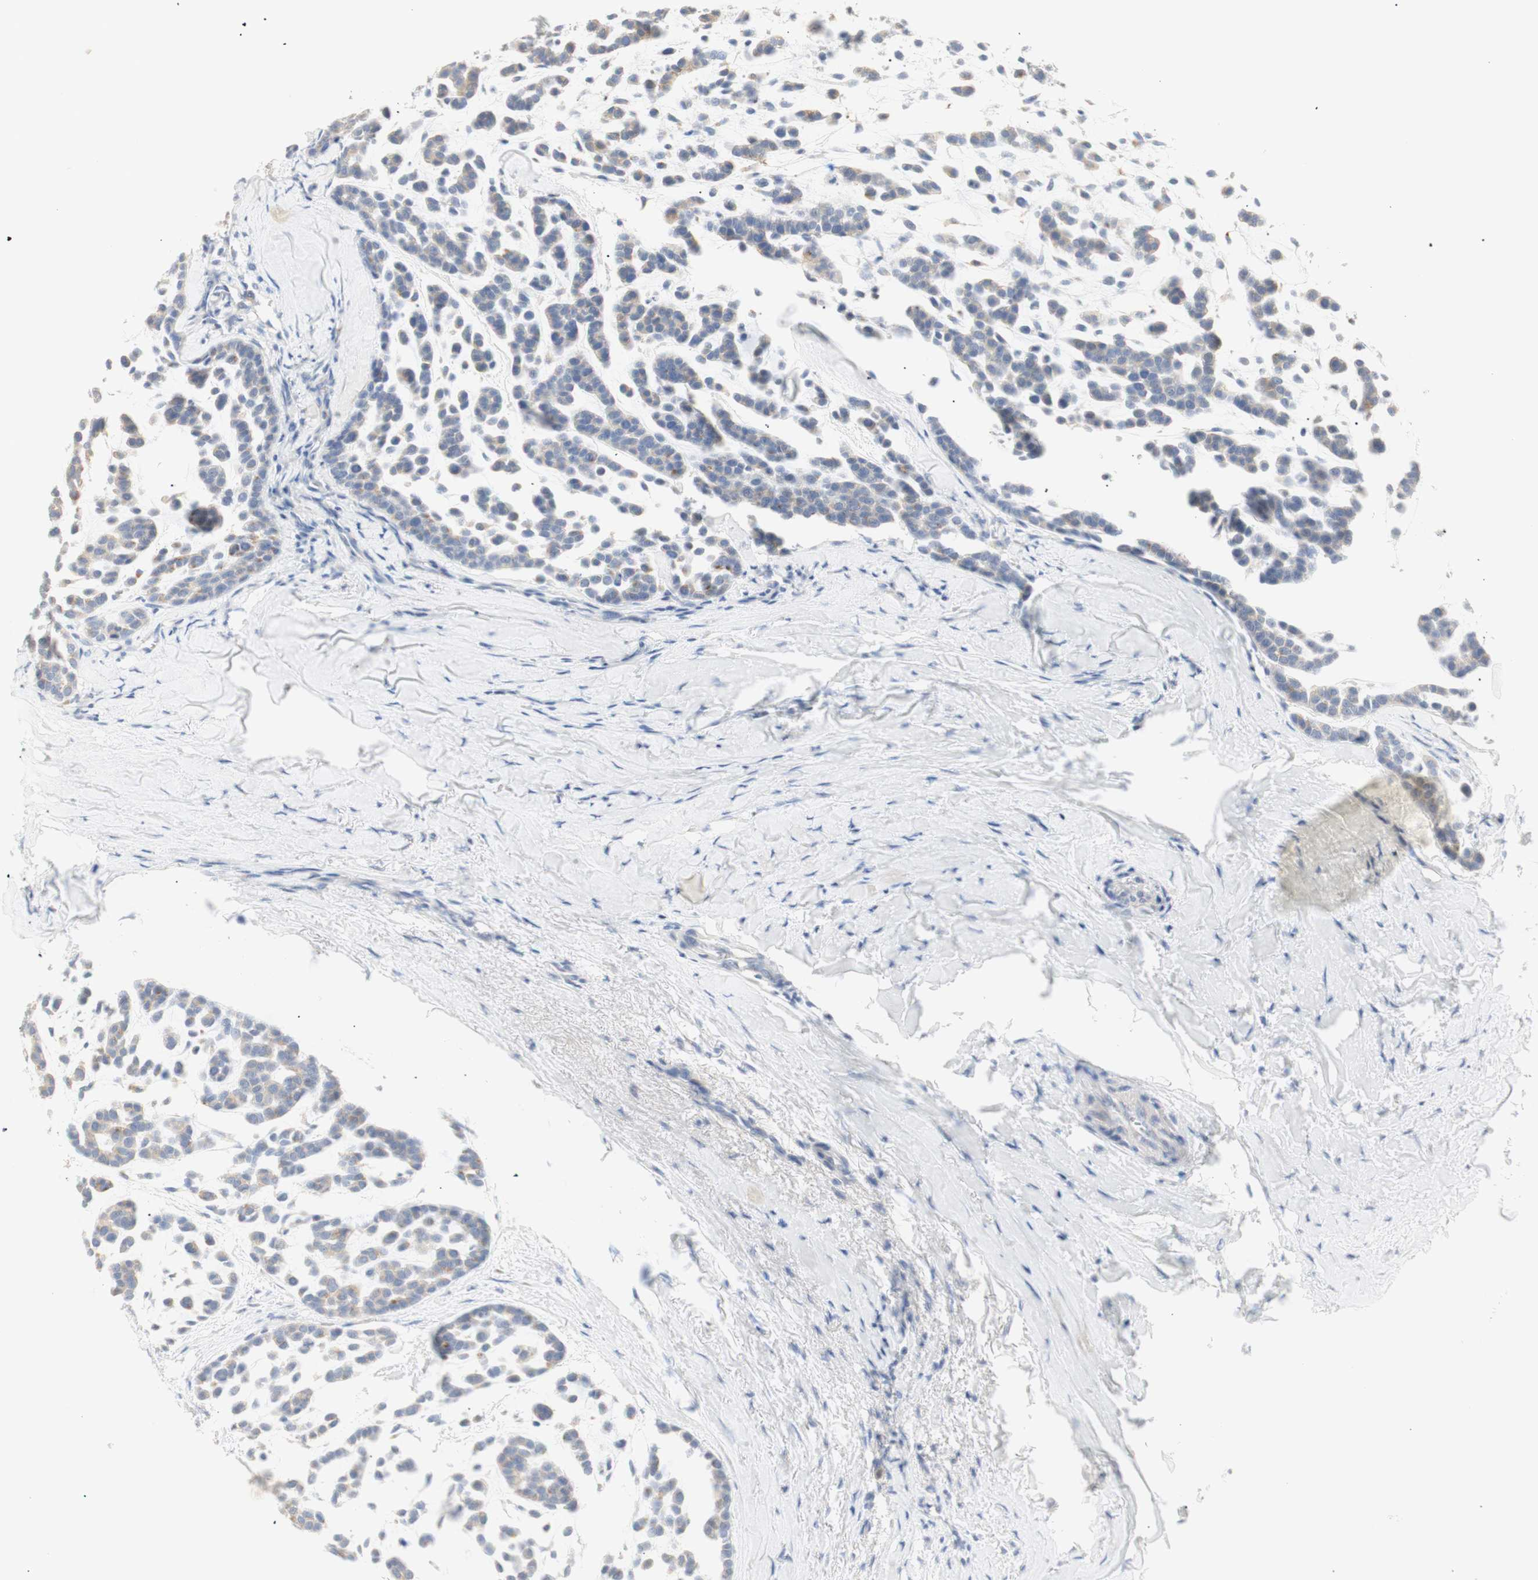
{"staining": {"intensity": "weak", "quantity": ">75%", "location": "cytoplasmic/membranous"}, "tissue": "head and neck cancer", "cell_type": "Tumor cells", "image_type": "cancer", "snomed": [{"axis": "morphology", "description": "Adenocarcinoma, NOS"}, {"axis": "morphology", "description": "Adenoma, NOS"}, {"axis": "topography", "description": "Head-Neck"}], "caption": "A histopathology image showing weak cytoplasmic/membranous staining in about >75% of tumor cells in adenoma (head and neck), as visualized by brown immunohistochemical staining.", "gene": "B4GALNT3", "patient": {"sex": "female", "age": 55}}